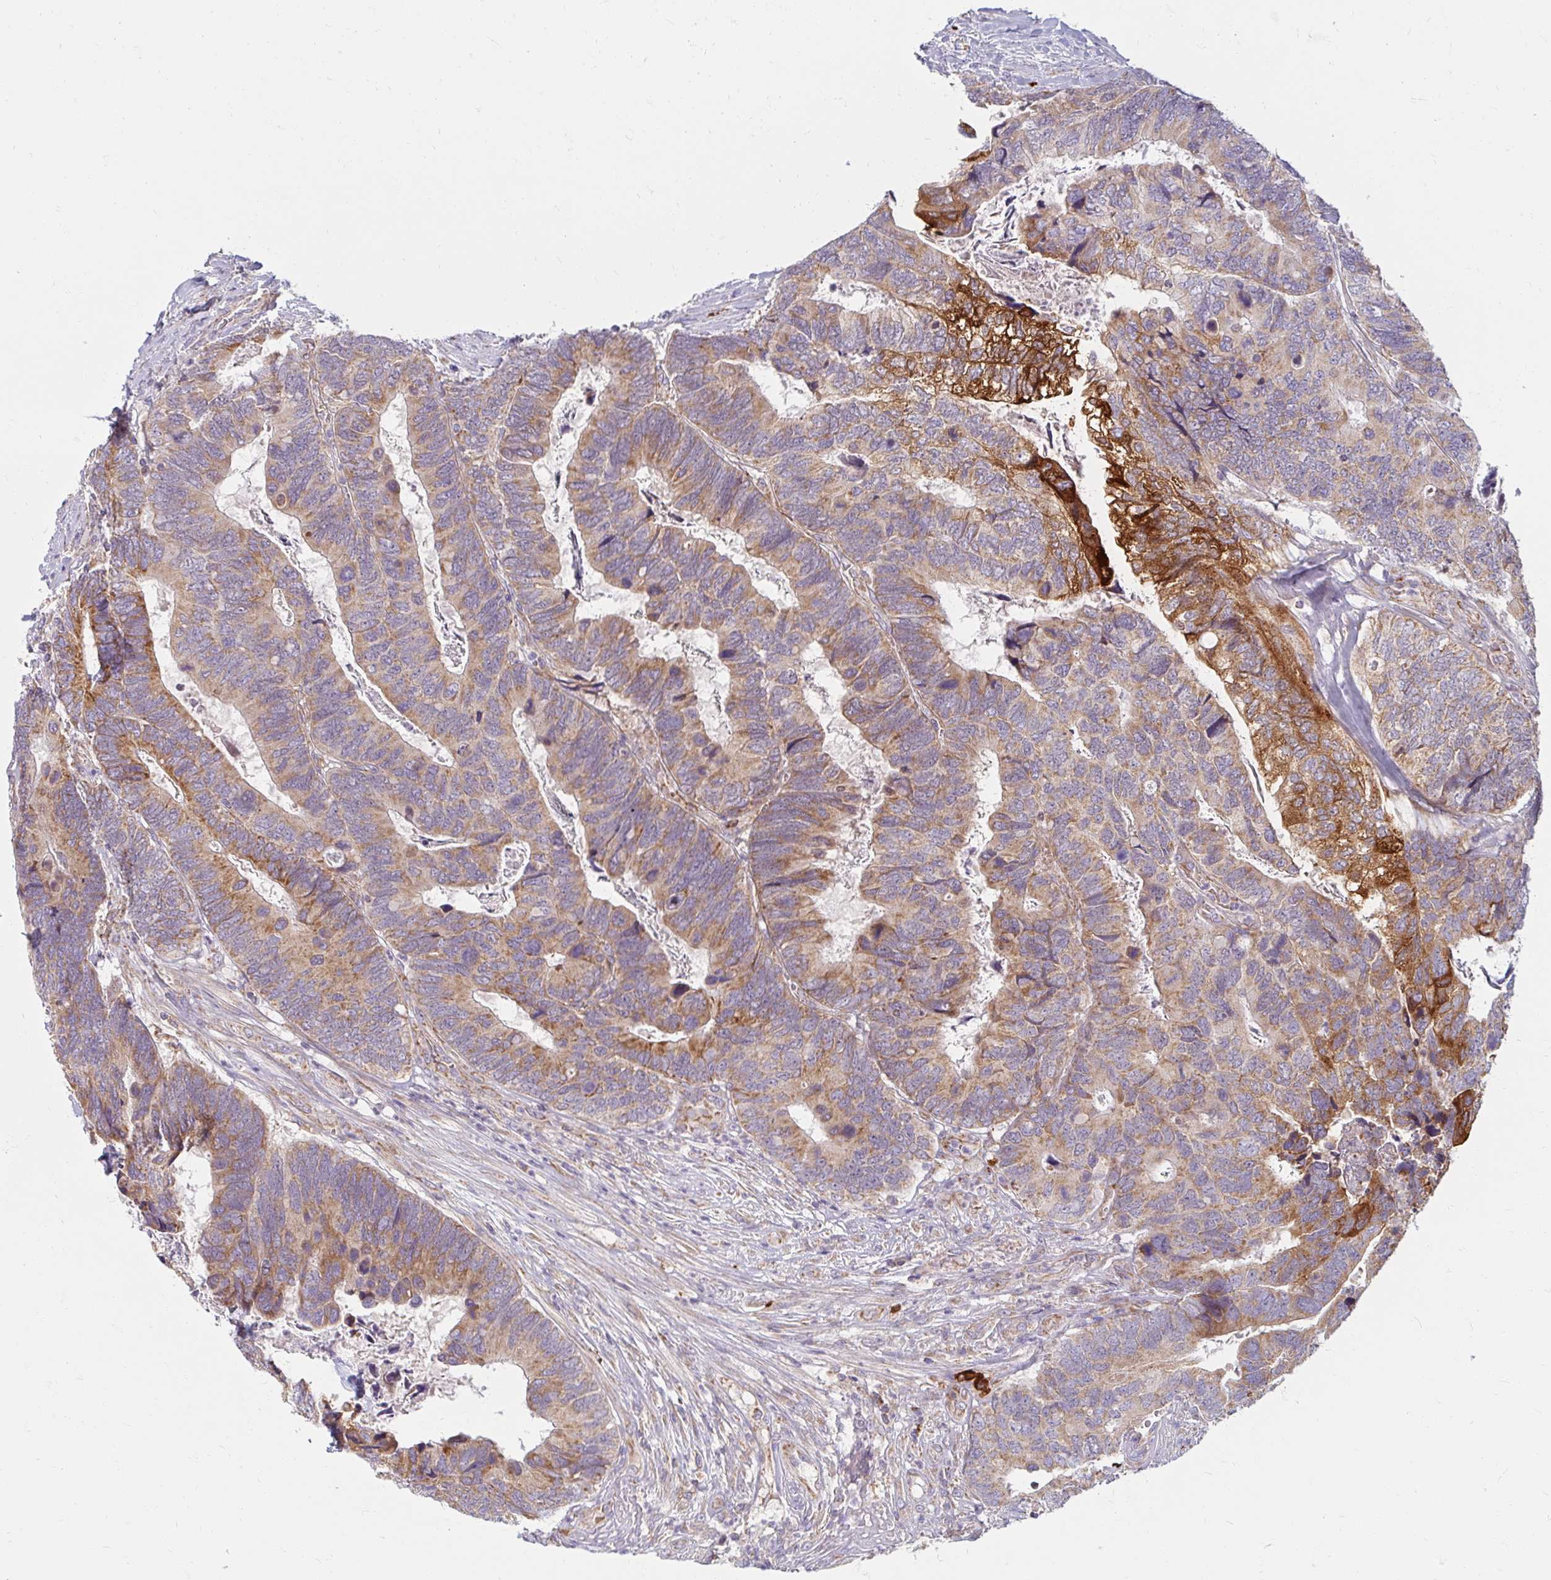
{"staining": {"intensity": "moderate", "quantity": "25%-75%", "location": "cytoplasmic/membranous"}, "tissue": "breast cancer", "cell_type": "Tumor cells", "image_type": "cancer", "snomed": [{"axis": "morphology", "description": "Lobular carcinoma"}, {"axis": "topography", "description": "Breast"}], "caption": "Immunohistochemistry micrograph of neoplastic tissue: human breast cancer stained using IHC exhibits medium levels of moderate protein expression localized specifically in the cytoplasmic/membranous of tumor cells, appearing as a cytoplasmic/membranous brown color.", "gene": "SKP2", "patient": {"sex": "female", "age": 59}}